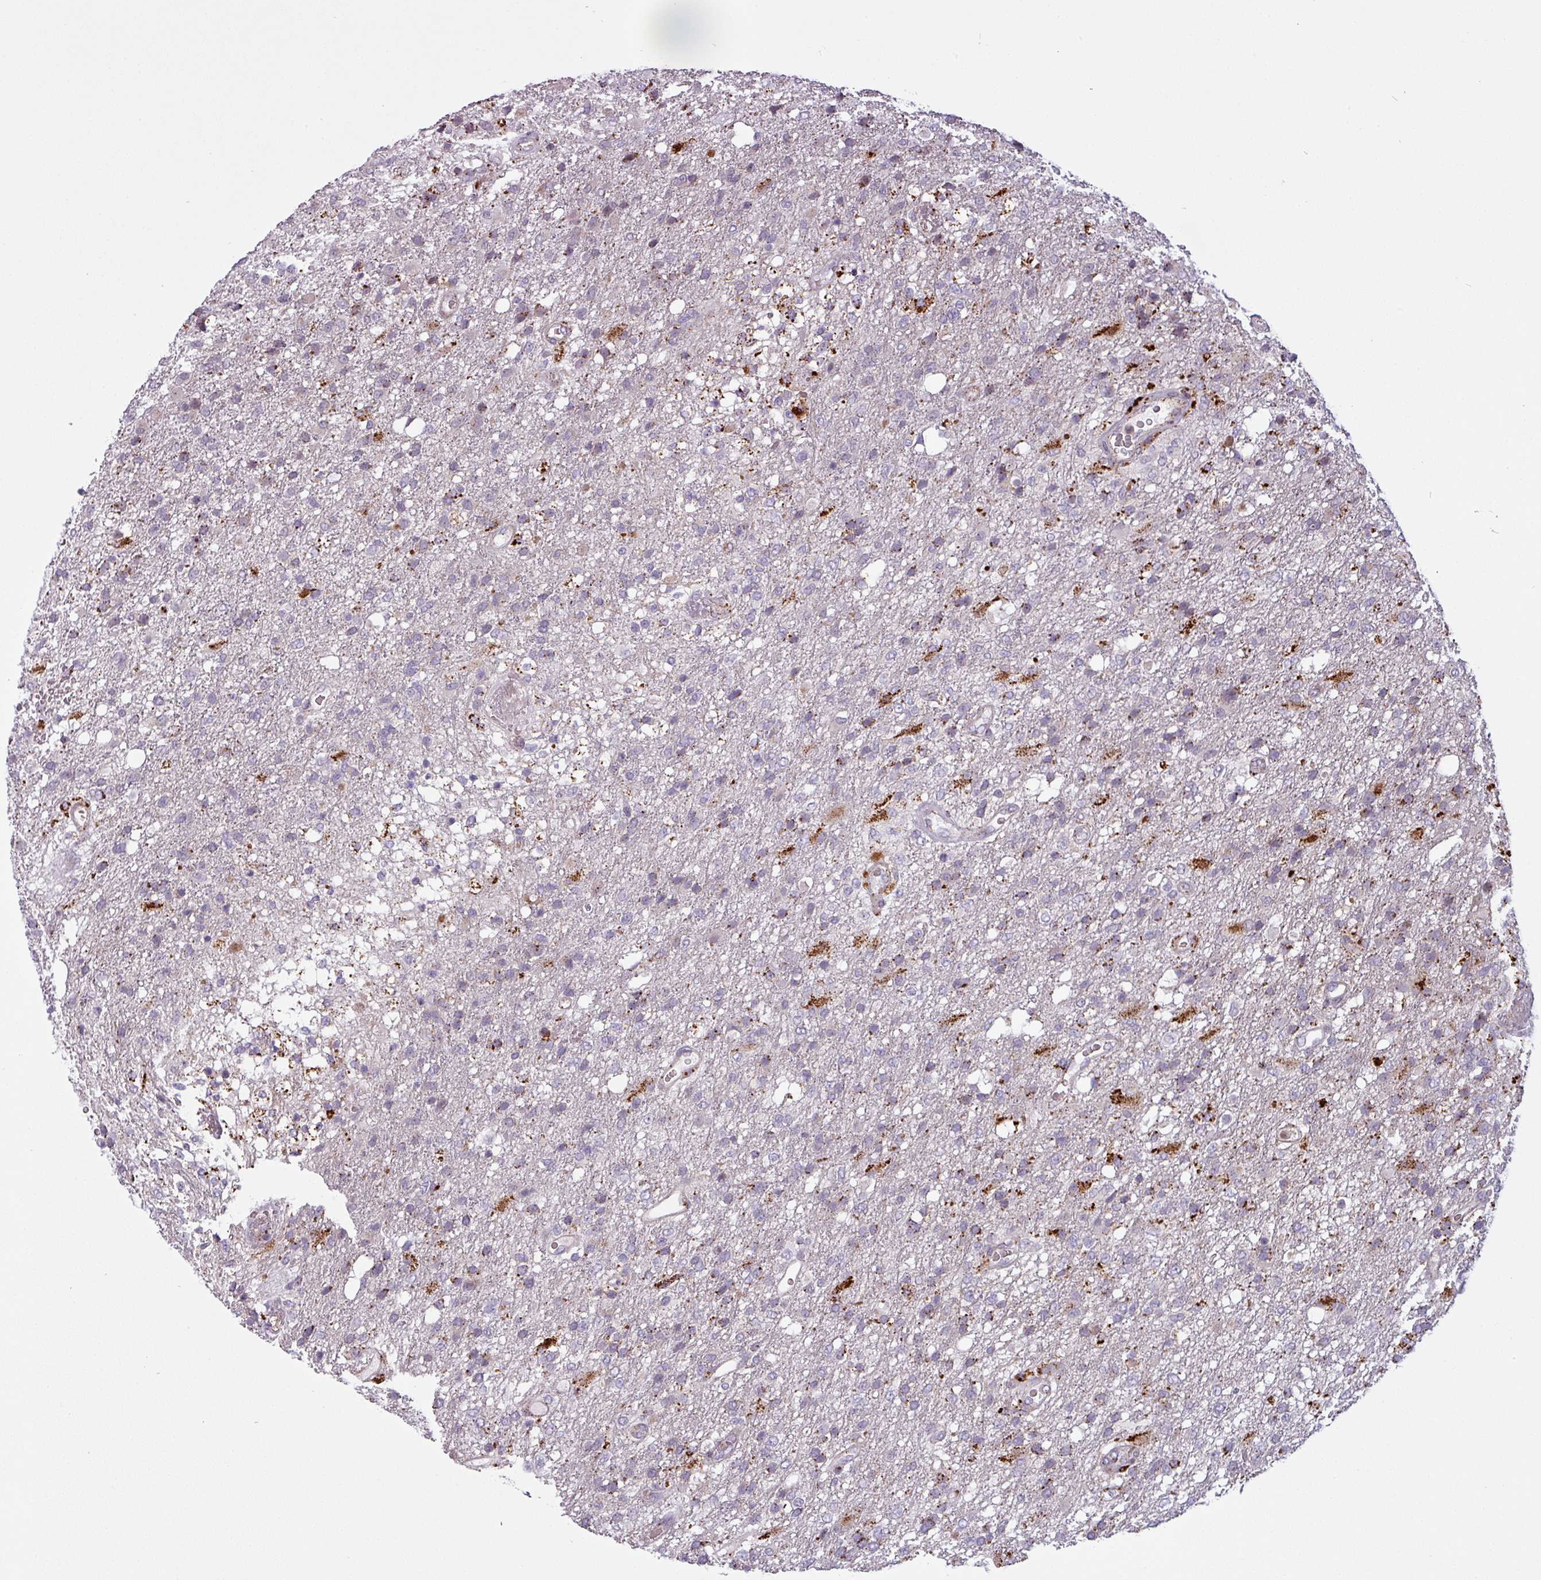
{"staining": {"intensity": "moderate", "quantity": "<25%", "location": "cytoplasmic/membranous"}, "tissue": "glioma", "cell_type": "Tumor cells", "image_type": "cancer", "snomed": [{"axis": "morphology", "description": "Glioma, malignant, High grade"}, {"axis": "topography", "description": "Brain"}], "caption": "Glioma was stained to show a protein in brown. There is low levels of moderate cytoplasmic/membranous positivity in about <25% of tumor cells.", "gene": "MAP7D2", "patient": {"sex": "female", "age": 74}}